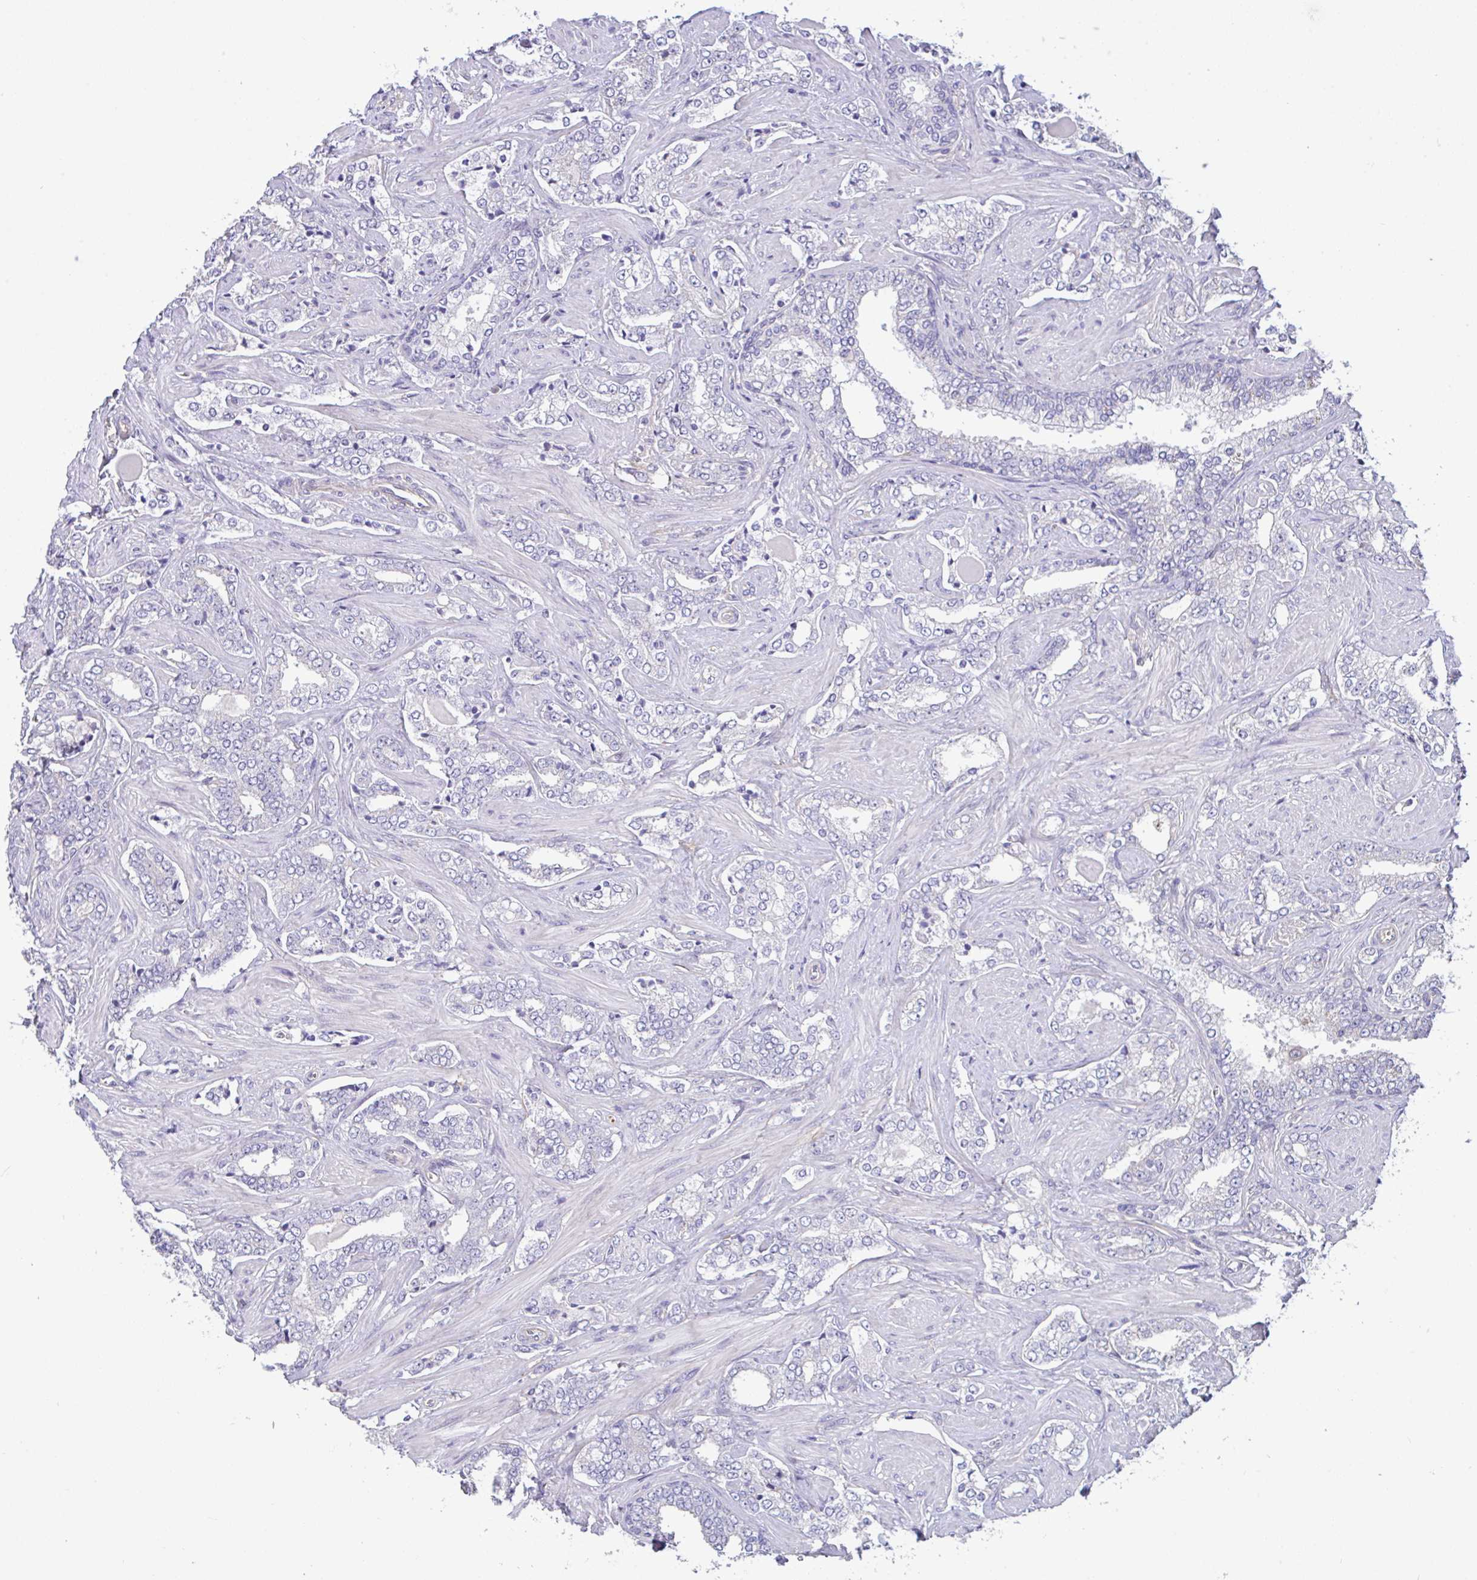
{"staining": {"intensity": "negative", "quantity": "none", "location": "none"}, "tissue": "prostate cancer", "cell_type": "Tumor cells", "image_type": "cancer", "snomed": [{"axis": "morphology", "description": "Adenocarcinoma, High grade"}, {"axis": "topography", "description": "Prostate"}], "caption": "Tumor cells show no significant staining in adenocarcinoma (high-grade) (prostate). (DAB immunohistochemistry visualized using brightfield microscopy, high magnification).", "gene": "PLCD4", "patient": {"sex": "male", "age": 60}}